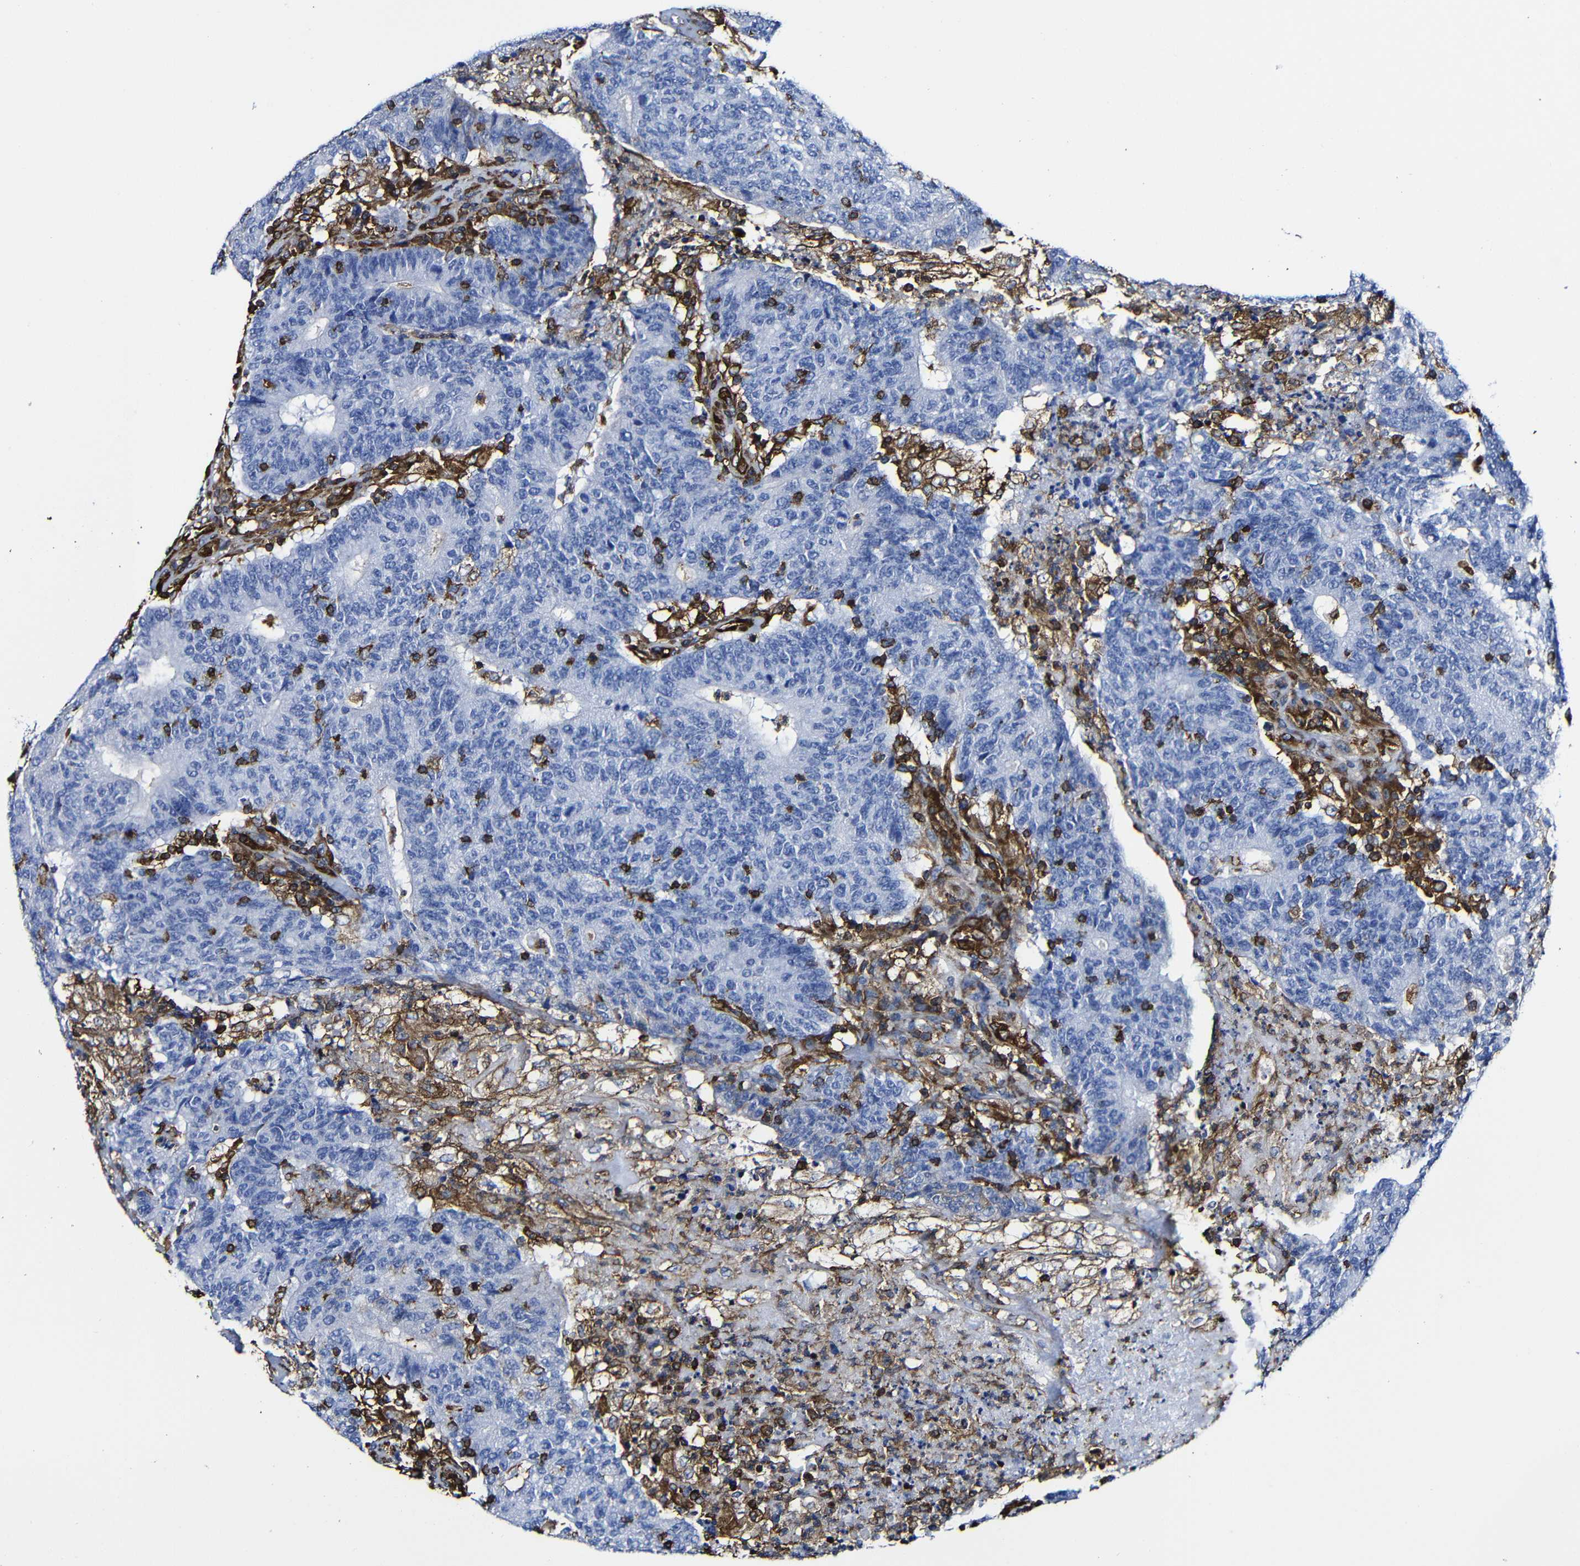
{"staining": {"intensity": "negative", "quantity": "none", "location": "none"}, "tissue": "colorectal cancer", "cell_type": "Tumor cells", "image_type": "cancer", "snomed": [{"axis": "morphology", "description": "Normal tissue, NOS"}, {"axis": "morphology", "description": "Adenocarcinoma, NOS"}, {"axis": "topography", "description": "Colon"}], "caption": "Human colorectal cancer (adenocarcinoma) stained for a protein using immunohistochemistry shows no expression in tumor cells.", "gene": "MSN", "patient": {"sex": "female", "age": 75}}